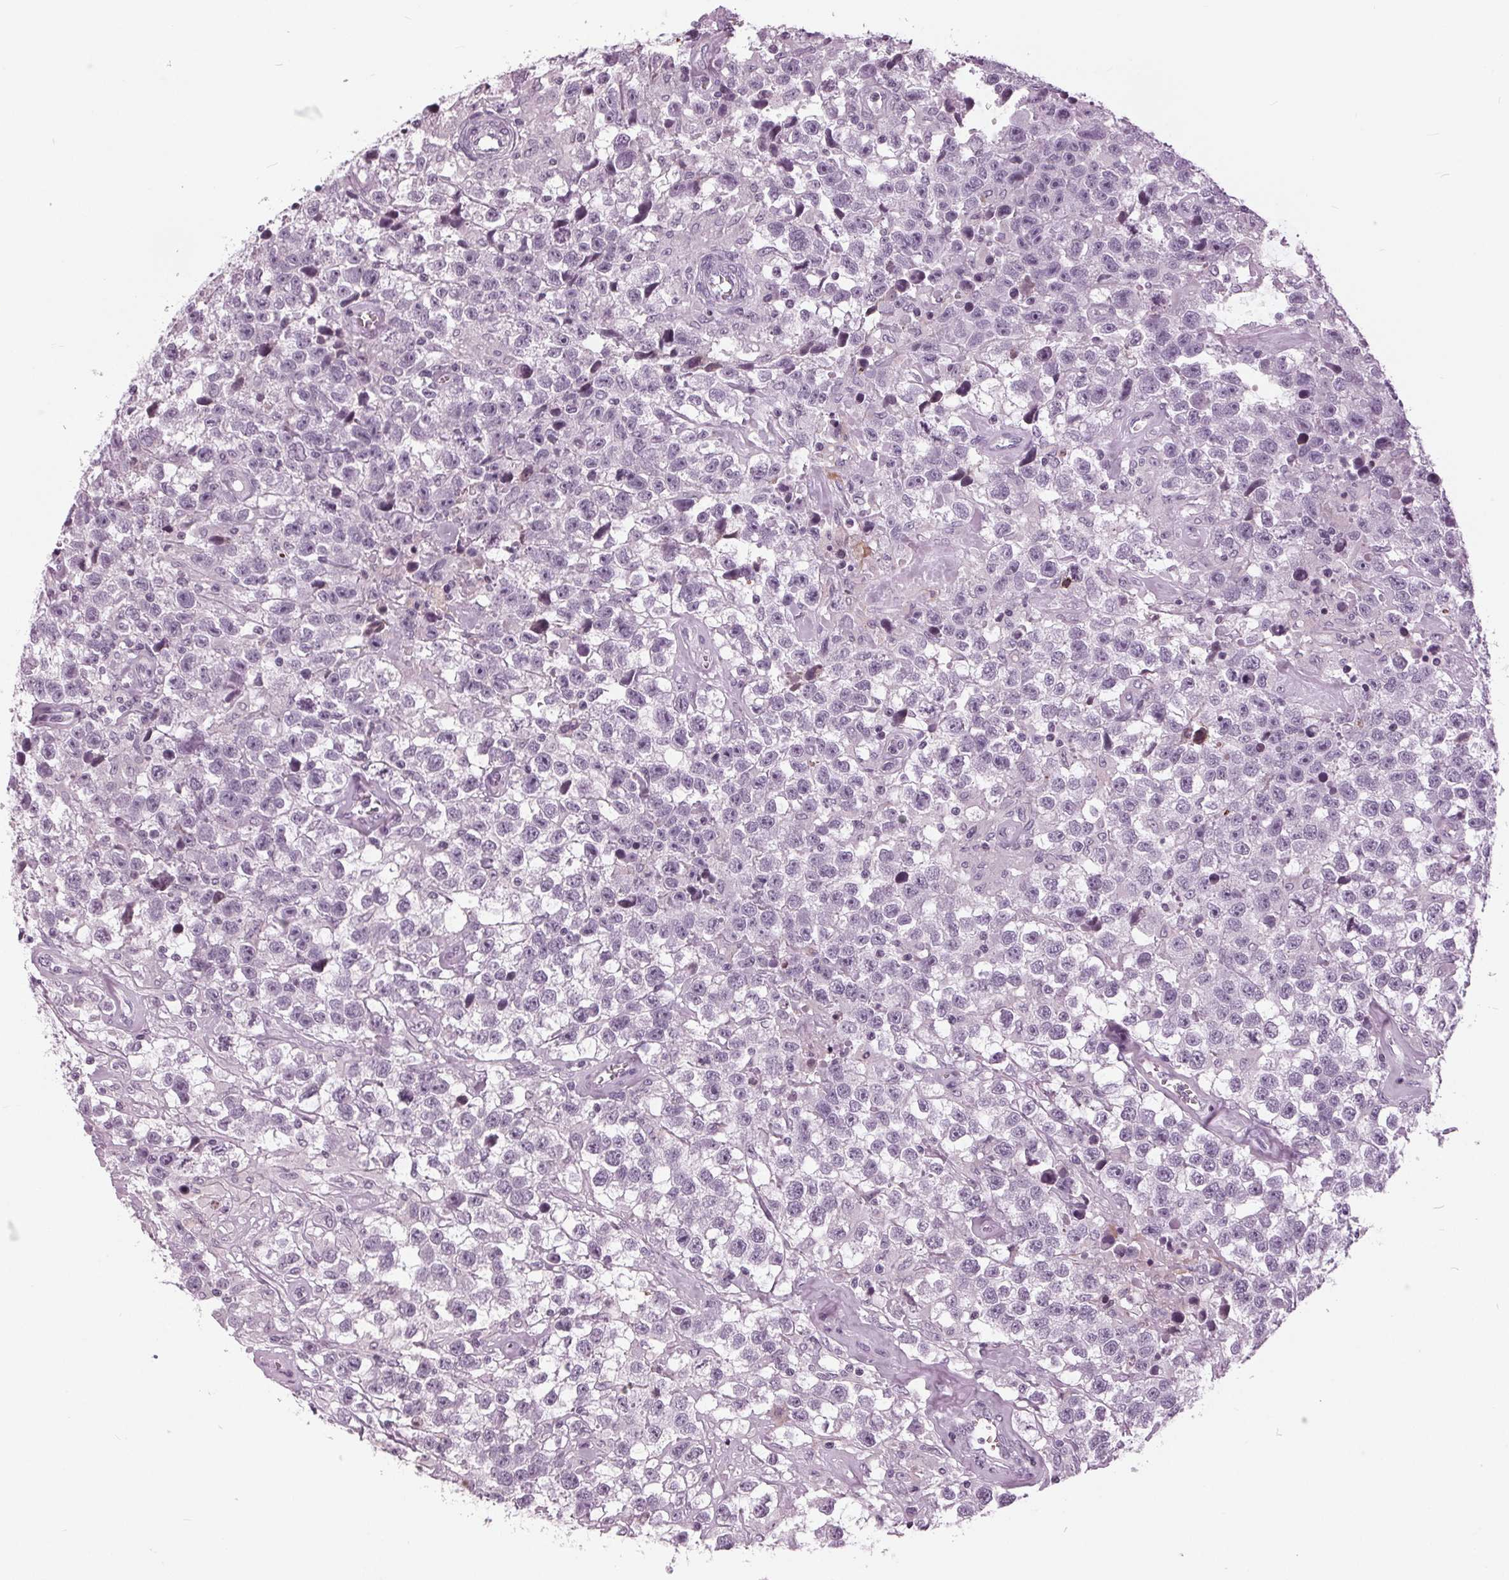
{"staining": {"intensity": "negative", "quantity": "none", "location": "none"}, "tissue": "testis cancer", "cell_type": "Tumor cells", "image_type": "cancer", "snomed": [{"axis": "morphology", "description": "Seminoma, NOS"}, {"axis": "topography", "description": "Testis"}], "caption": "A high-resolution micrograph shows IHC staining of testis cancer, which exhibits no significant expression in tumor cells. (DAB immunohistochemistry, high magnification).", "gene": "SLC9A4", "patient": {"sex": "male", "age": 43}}